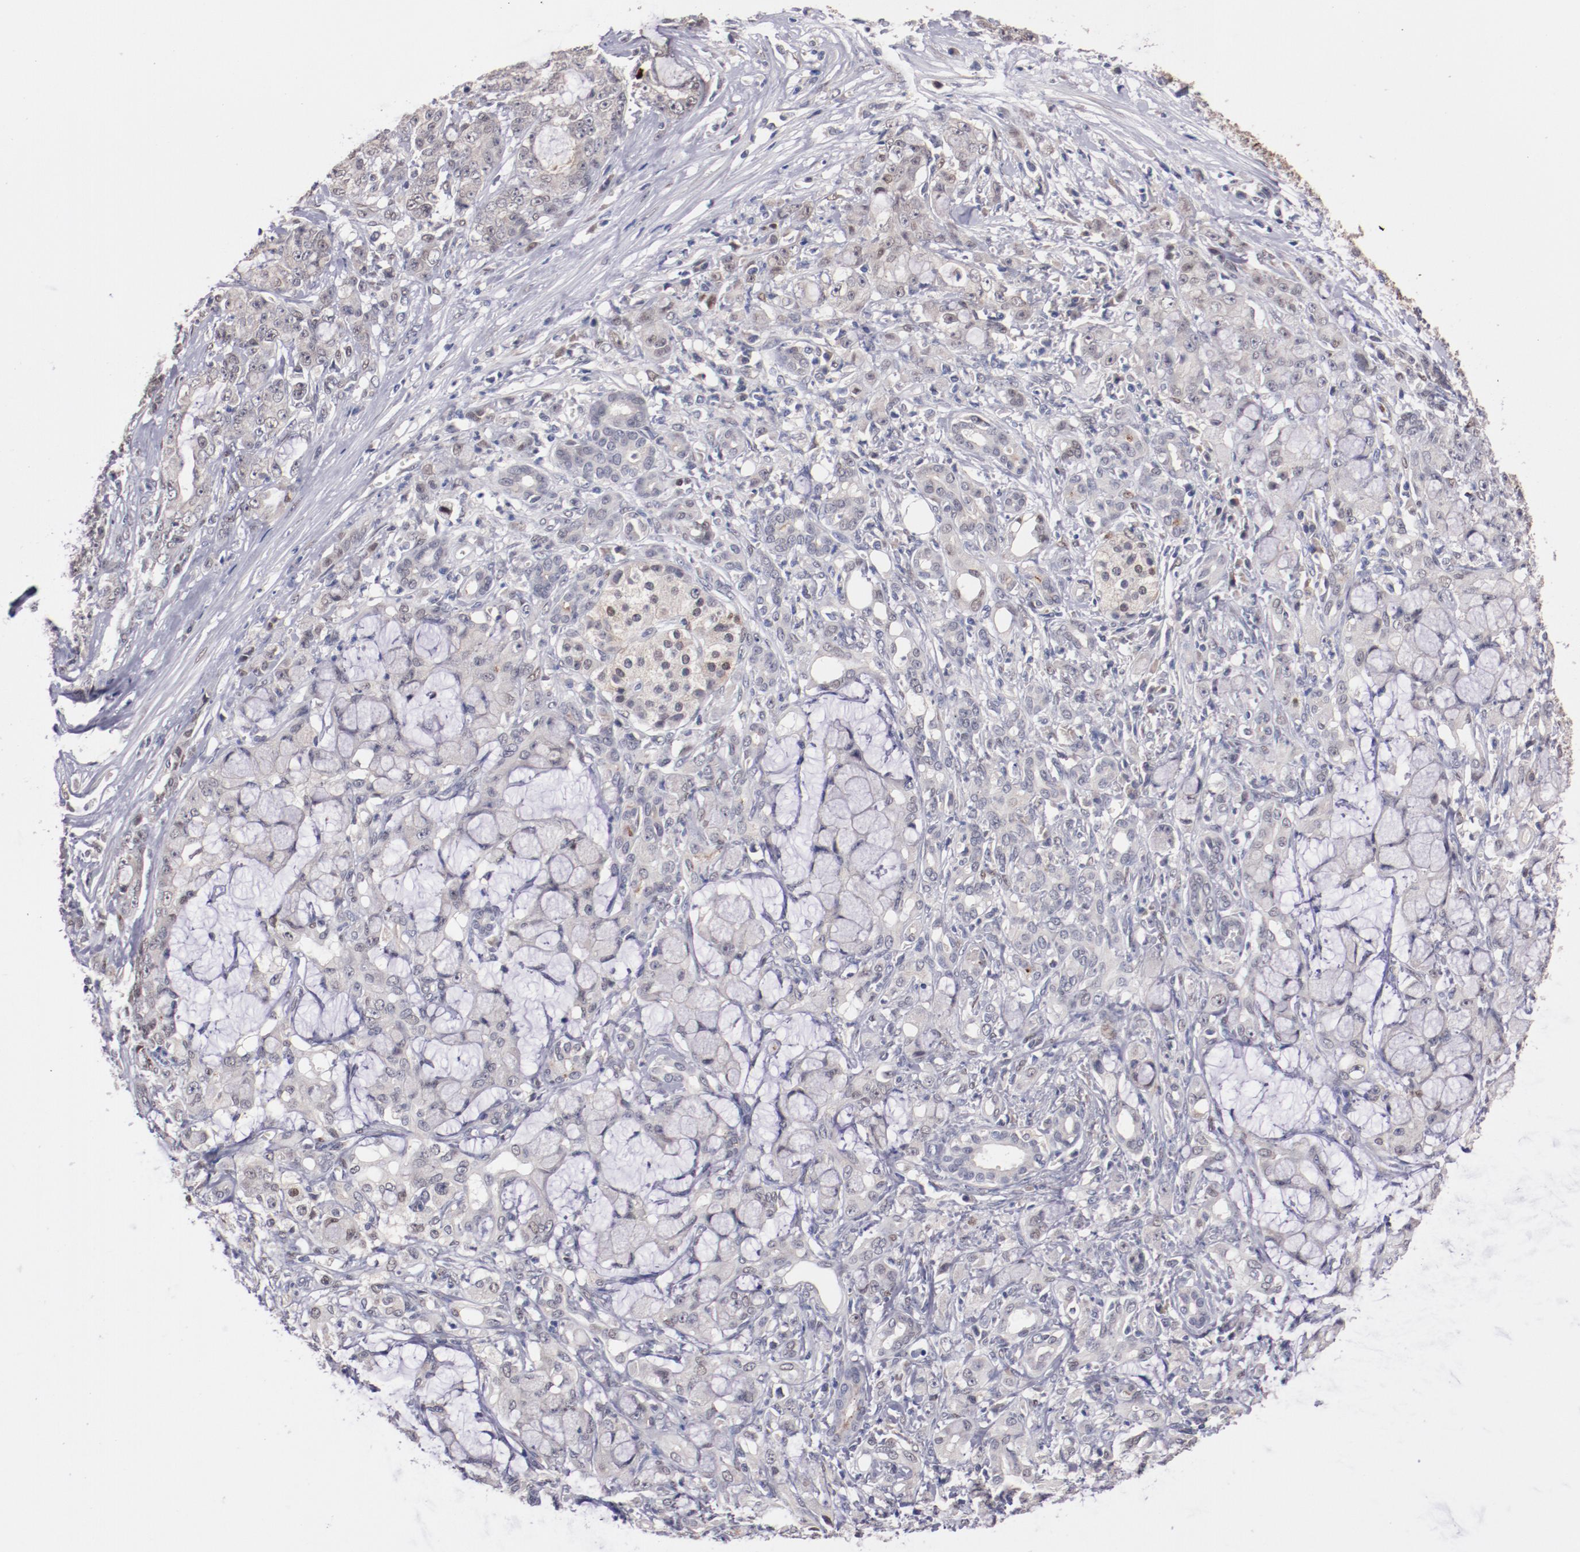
{"staining": {"intensity": "weak", "quantity": "<25%", "location": "cytoplasmic/membranous,nuclear"}, "tissue": "pancreatic cancer", "cell_type": "Tumor cells", "image_type": "cancer", "snomed": [{"axis": "morphology", "description": "Adenocarcinoma, NOS"}, {"axis": "topography", "description": "Pancreas"}], "caption": "Tumor cells show no significant expression in pancreatic cancer. (DAB IHC visualized using brightfield microscopy, high magnification).", "gene": "FAM81A", "patient": {"sex": "female", "age": 73}}